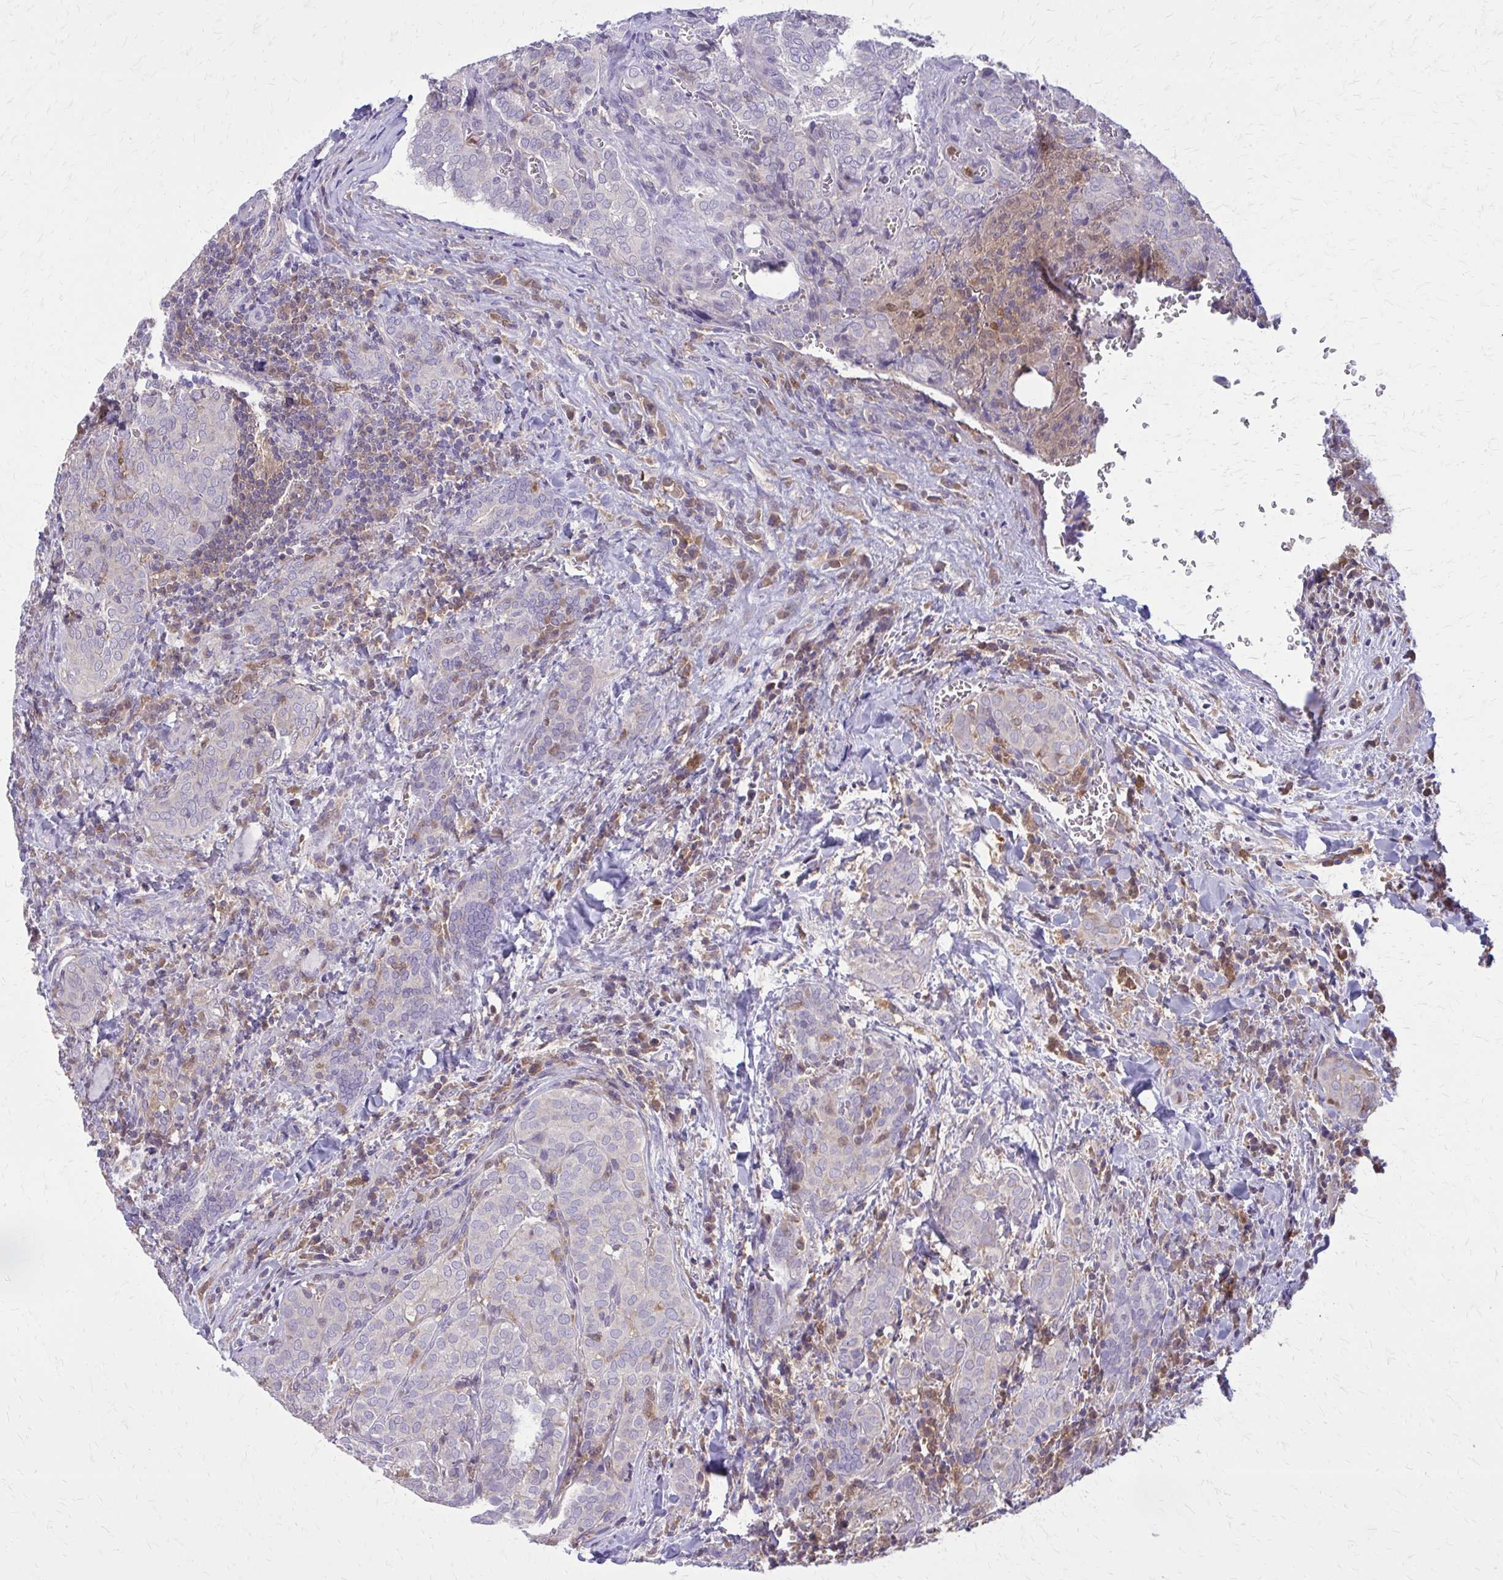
{"staining": {"intensity": "negative", "quantity": "none", "location": "none"}, "tissue": "thyroid cancer", "cell_type": "Tumor cells", "image_type": "cancer", "snomed": [{"axis": "morphology", "description": "Papillary adenocarcinoma, NOS"}, {"axis": "topography", "description": "Thyroid gland"}], "caption": "The photomicrograph shows no staining of tumor cells in thyroid papillary adenocarcinoma.", "gene": "NRBF2", "patient": {"sex": "female", "age": 30}}